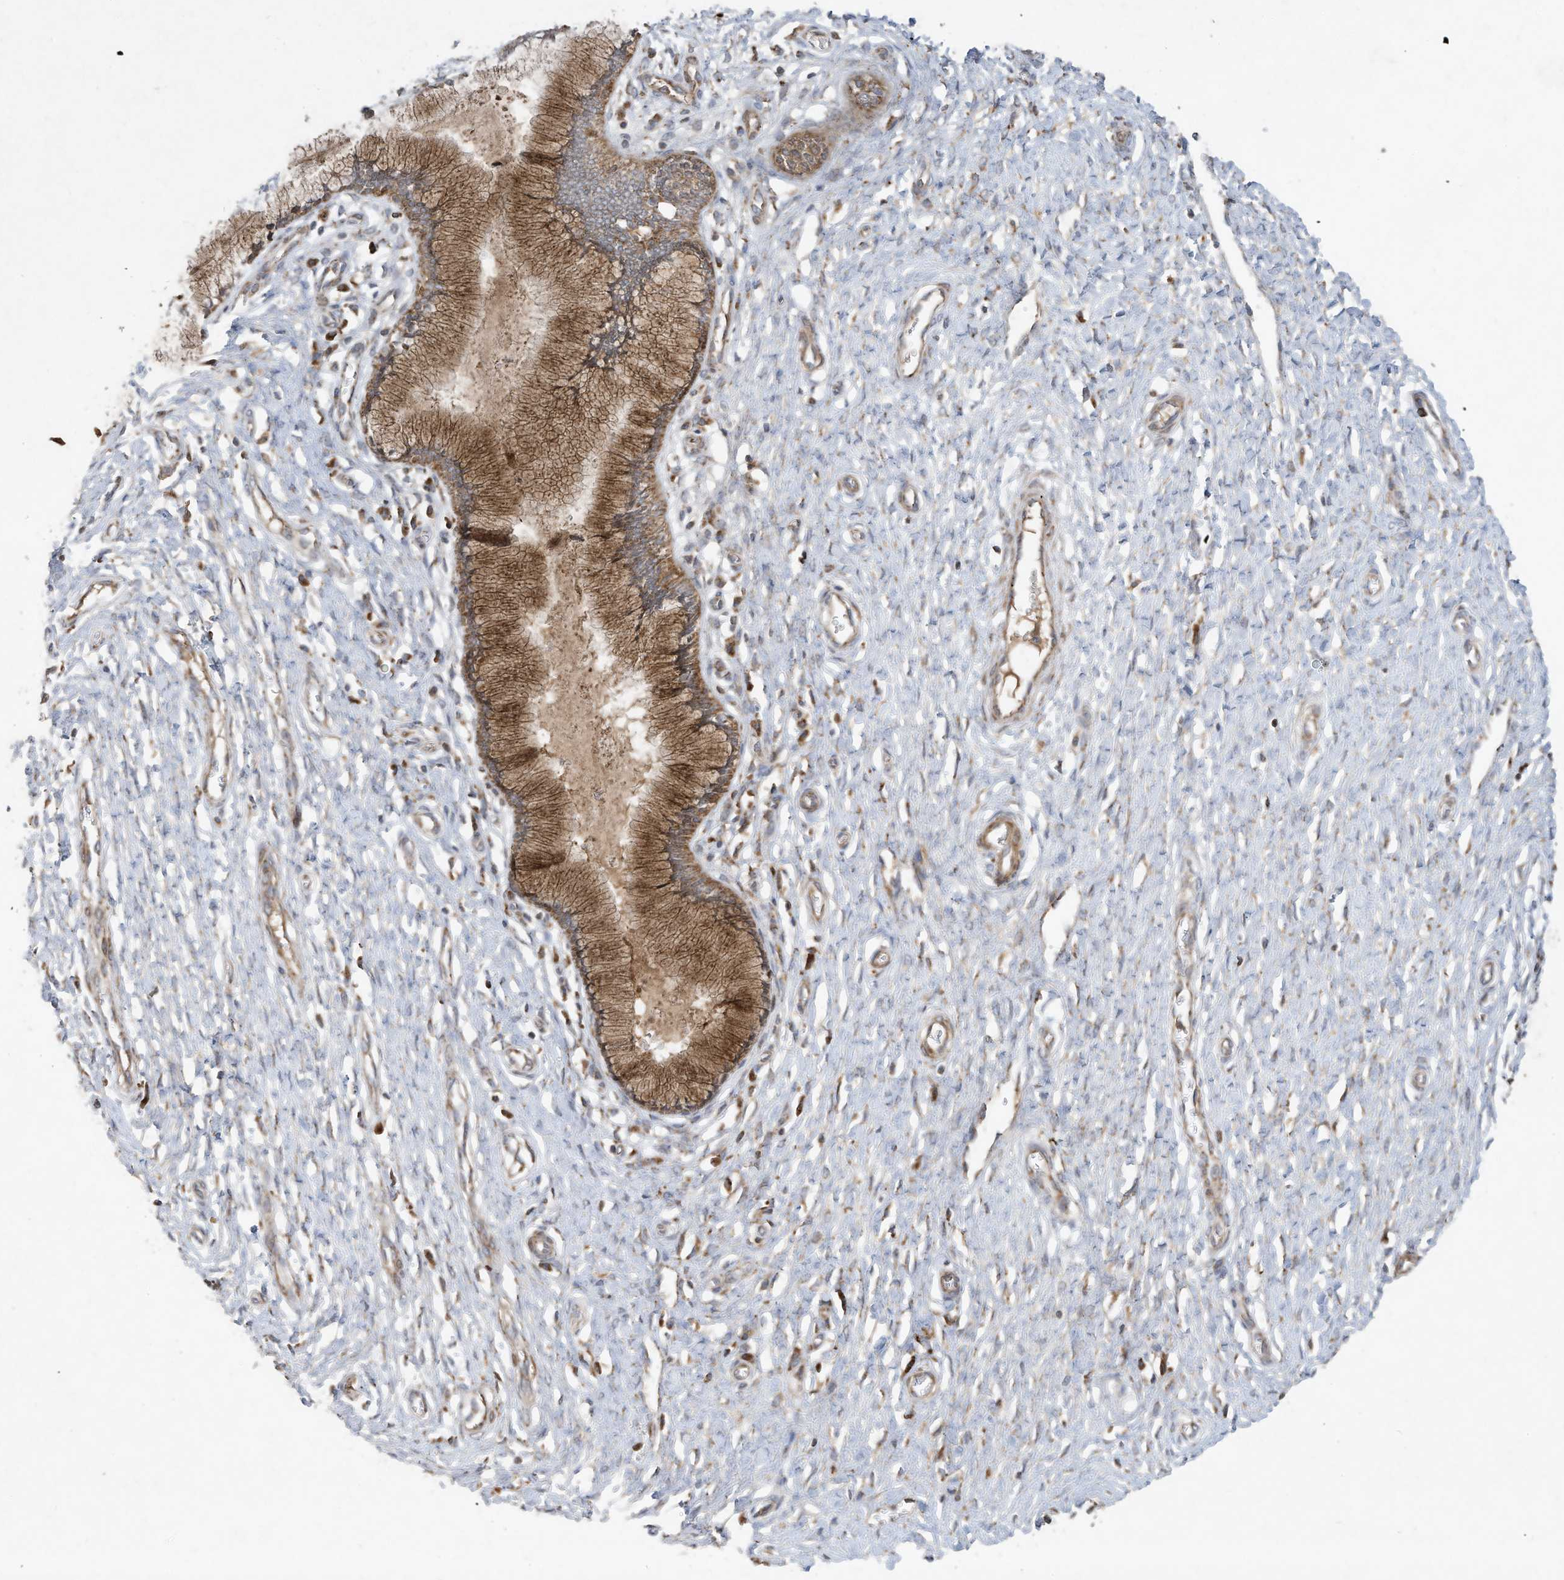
{"staining": {"intensity": "strong", "quantity": "25%-75%", "location": "cytoplasmic/membranous"}, "tissue": "cervix", "cell_type": "Glandular cells", "image_type": "normal", "snomed": [{"axis": "morphology", "description": "Normal tissue, NOS"}, {"axis": "topography", "description": "Cervix"}], "caption": "Cervix stained for a protein exhibits strong cytoplasmic/membranous positivity in glandular cells. (DAB = brown stain, brightfield microscopy at high magnification).", "gene": "C2orf74", "patient": {"sex": "female", "age": 55}}